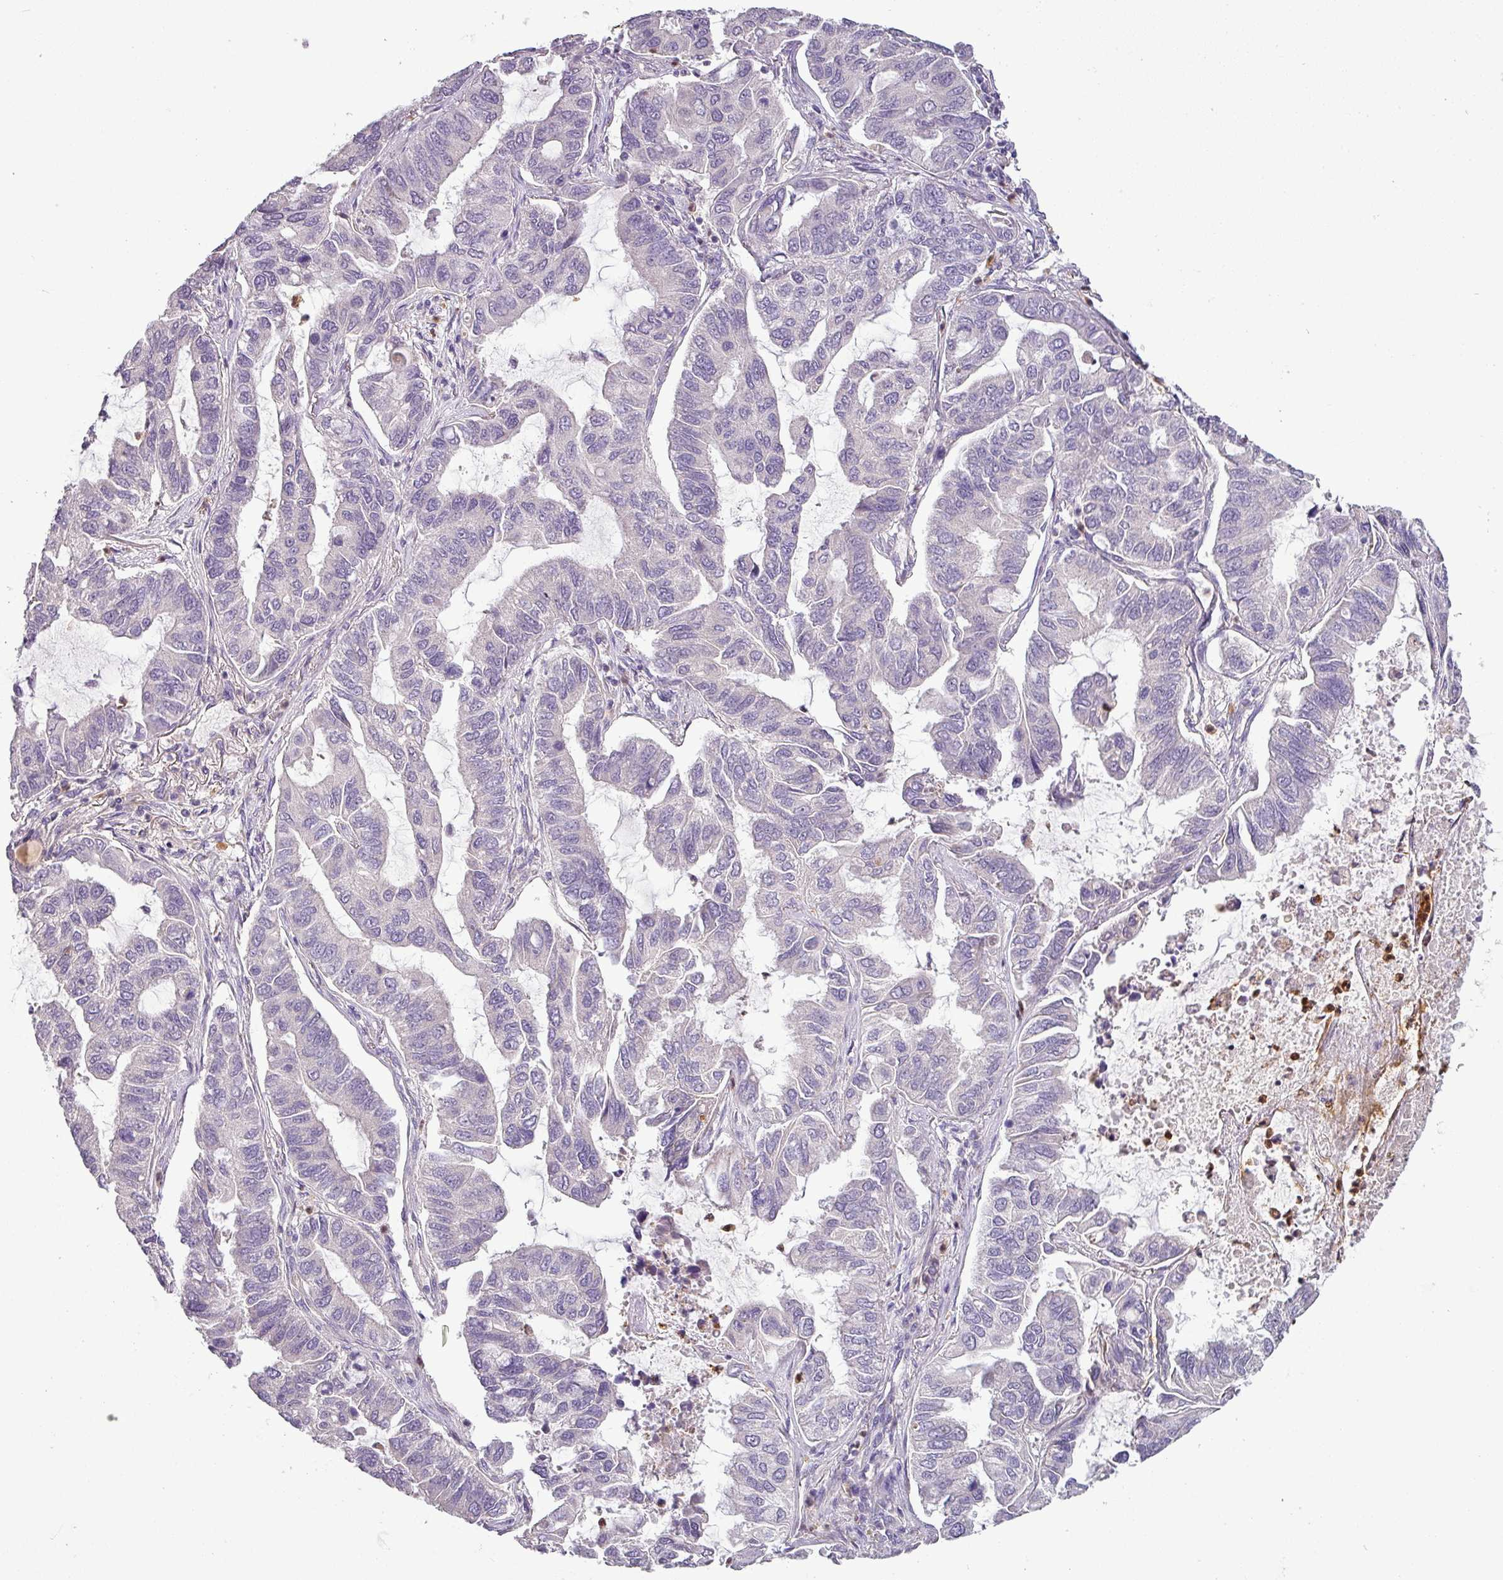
{"staining": {"intensity": "negative", "quantity": "none", "location": "none"}, "tissue": "lung cancer", "cell_type": "Tumor cells", "image_type": "cancer", "snomed": [{"axis": "morphology", "description": "Adenocarcinoma, NOS"}, {"axis": "topography", "description": "Lung"}], "caption": "High power microscopy image of an IHC micrograph of lung cancer (adenocarcinoma), revealing no significant positivity in tumor cells.", "gene": "PNMA6A", "patient": {"sex": "male", "age": 64}}